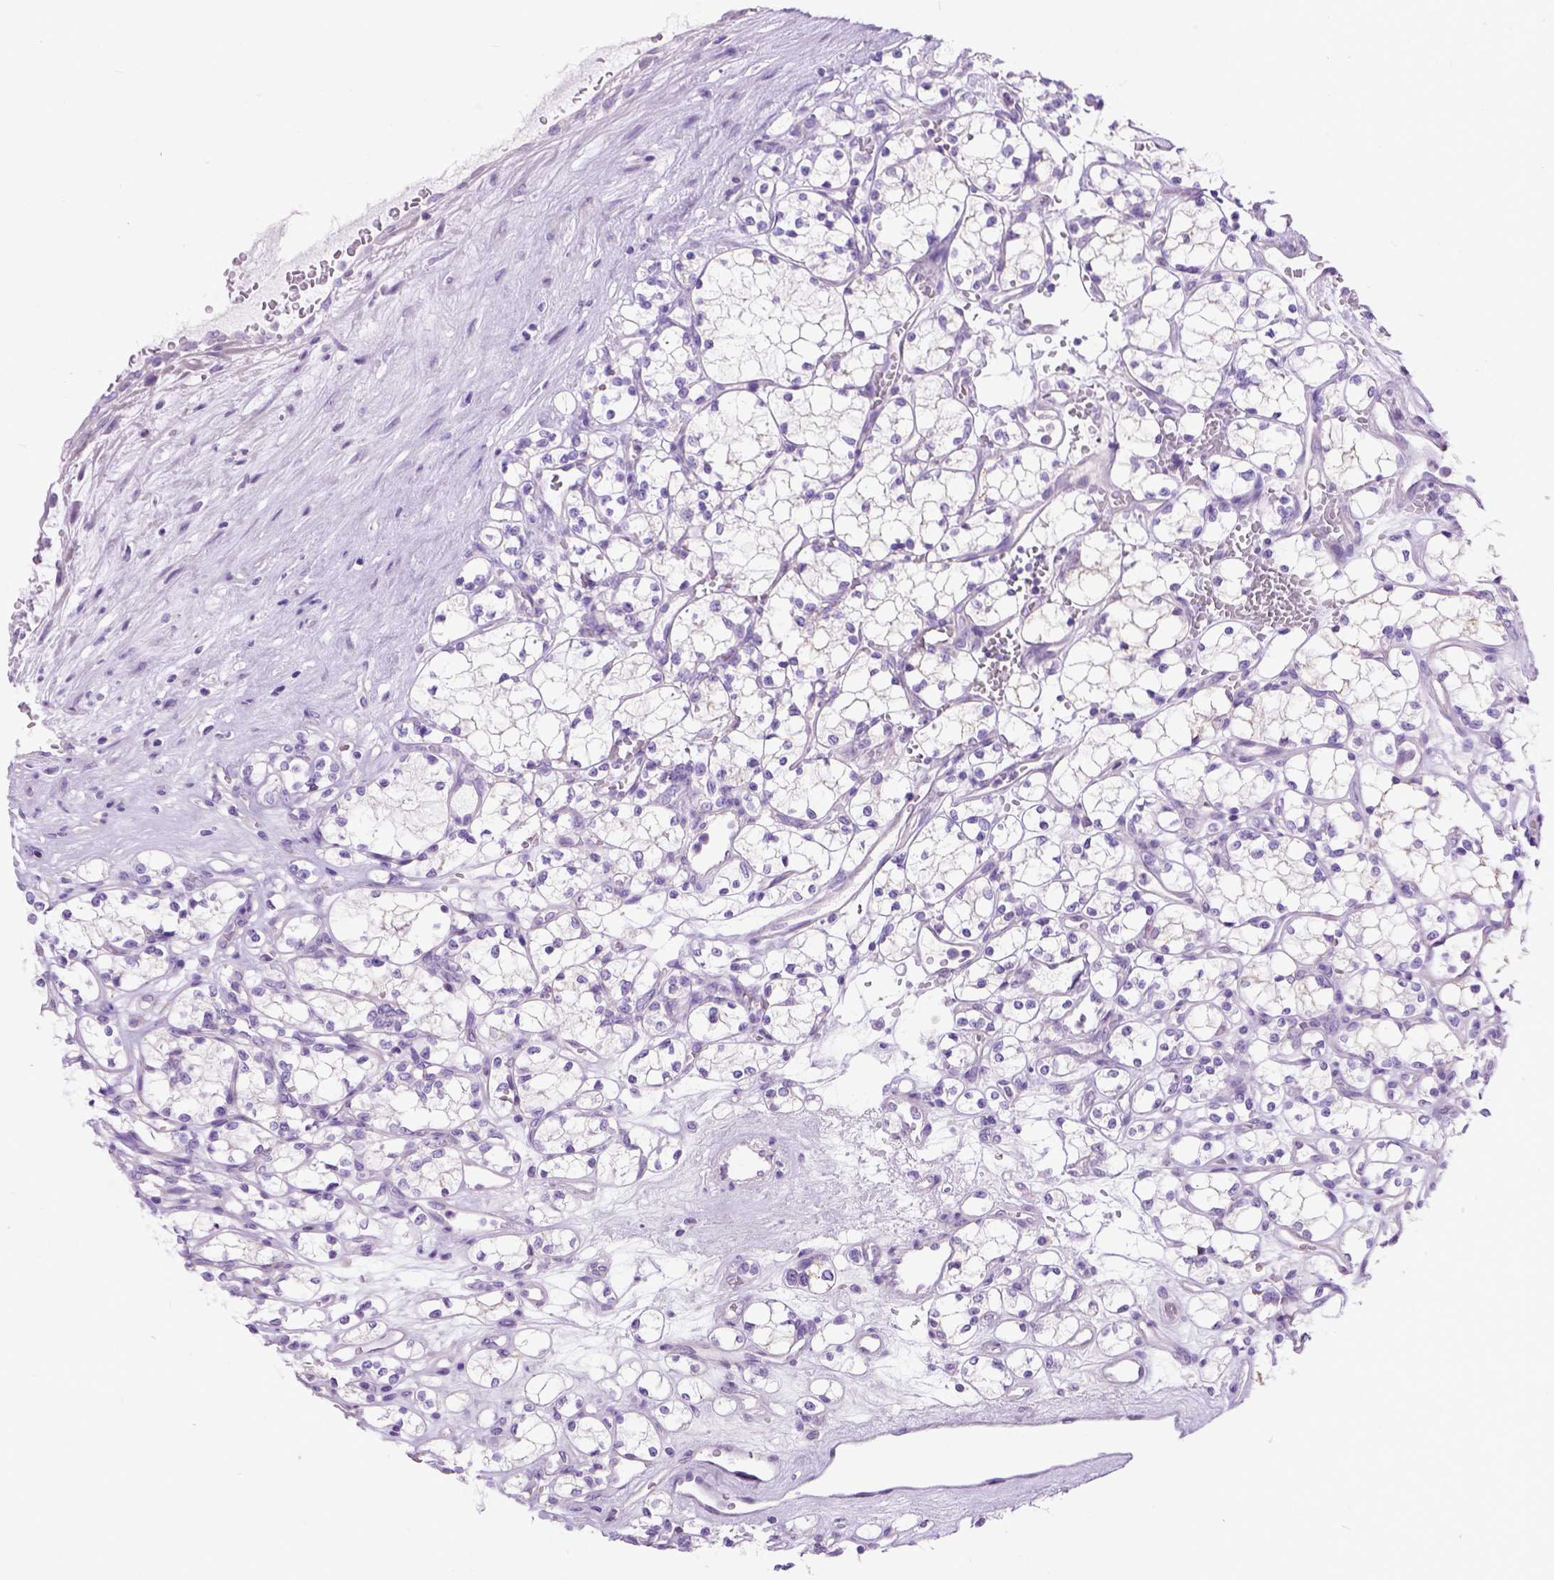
{"staining": {"intensity": "negative", "quantity": "none", "location": "none"}, "tissue": "renal cancer", "cell_type": "Tumor cells", "image_type": "cancer", "snomed": [{"axis": "morphology", "description": "Adenocarcinoma, NOS"}, {"axis": "topography", "description": "Kidney"}], "caption": "This is a histopathology image of IHC staining of adenocarcinoma (renal), which shows no positivity in tumor cells.", "gene": "ODAD3", "patient": {"sex": "female", "age": 69}}